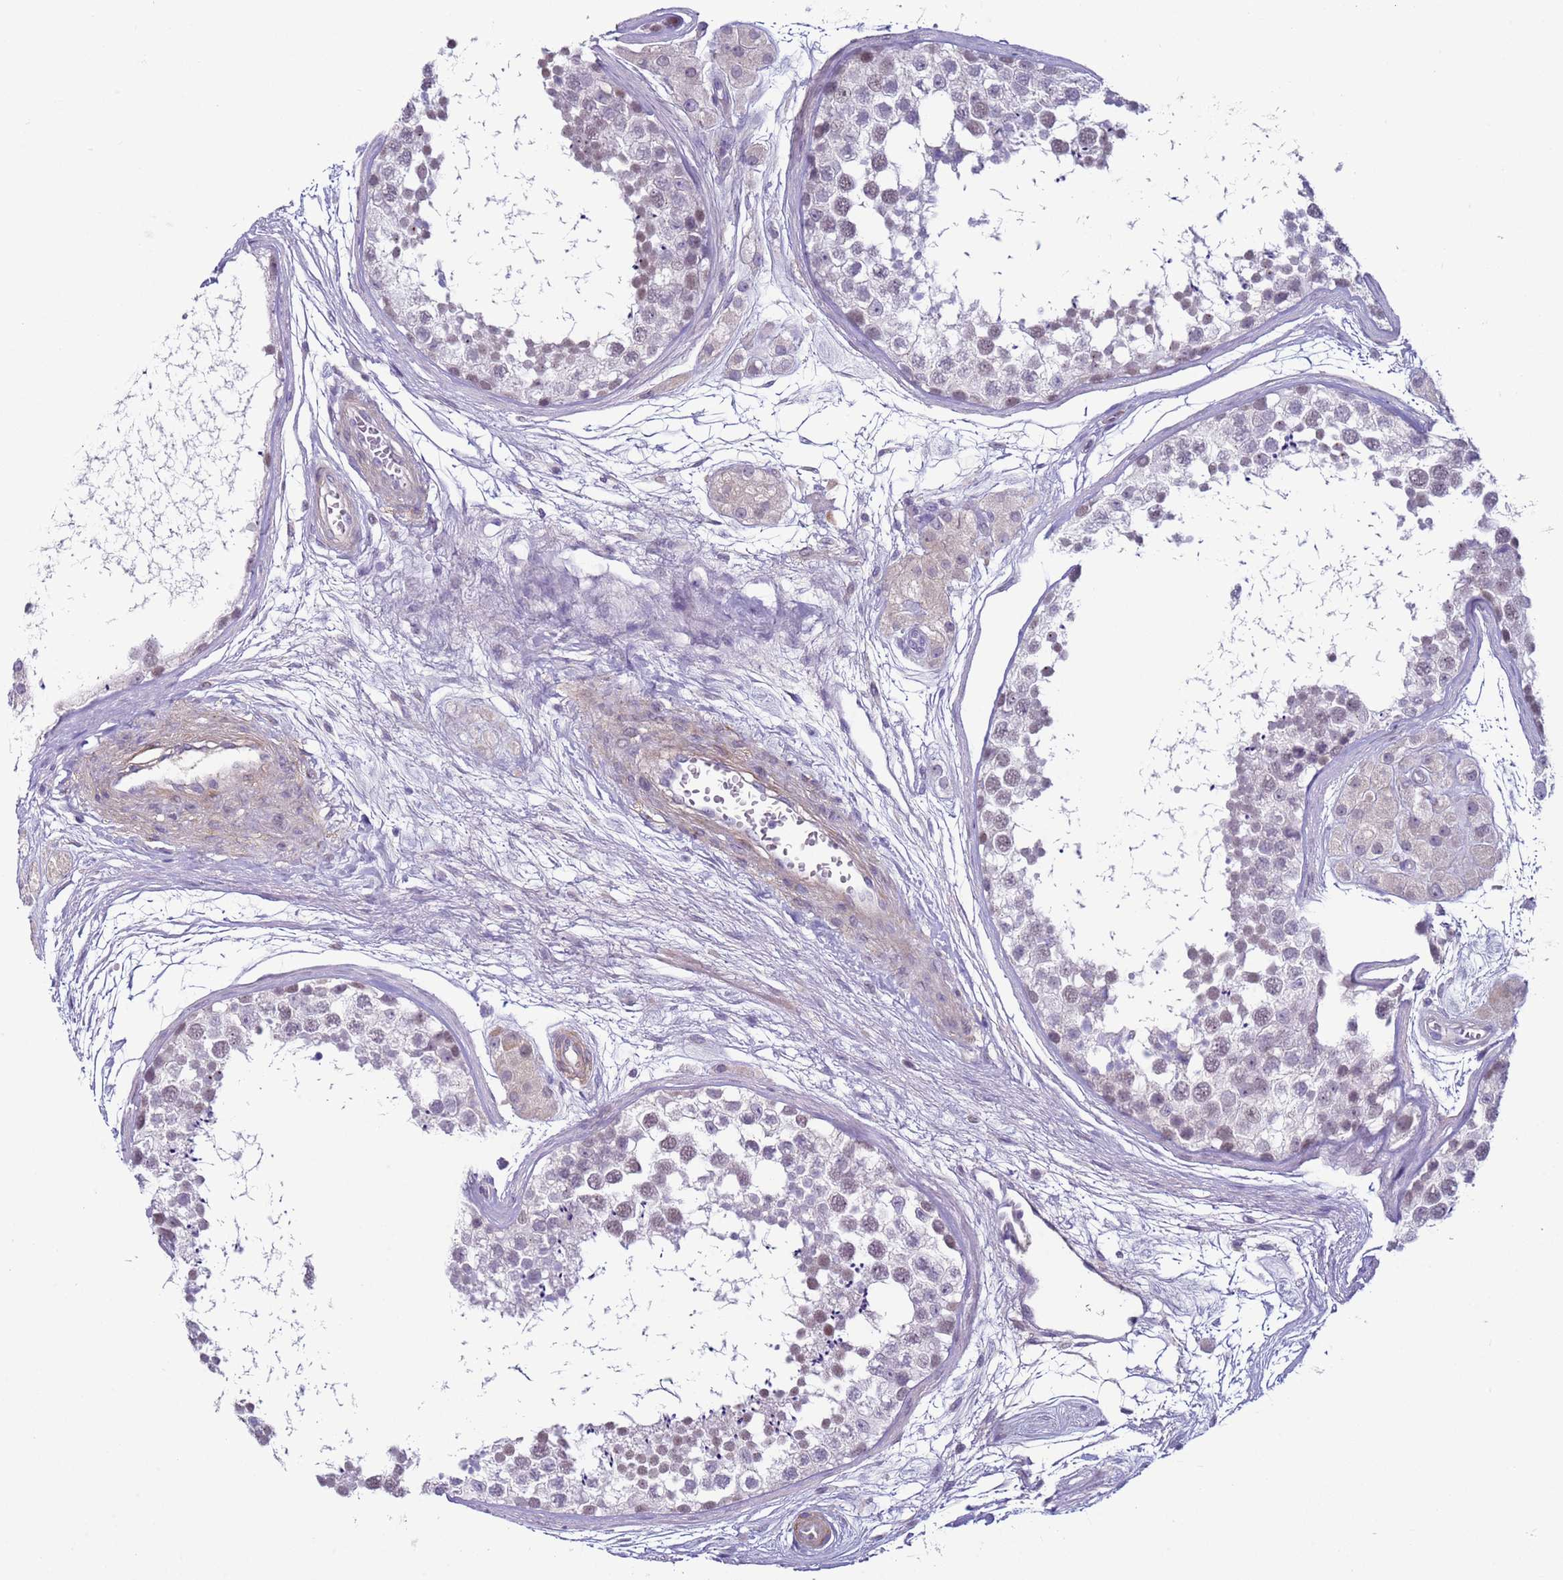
{"staining": {"intensity": "weak", "quantity": "<25%", "location": "nuclear"}, "tissue": "testis", "cell_type": "Cells in seminiferous ducts", "image_type": "normal", "snomed": [{"axis": "morphology", "description": "Normal tissue, NOS"}, {"axis": "topography", "description": "Testis"}], "caption": "Immunohistochemical staining of benign human testis displays no significant positivity in cells in seminiferous ducts. Nuclei are stained in blue.", "gene": "NPAP1", "patient": {"sex": "male", "age": 56}}